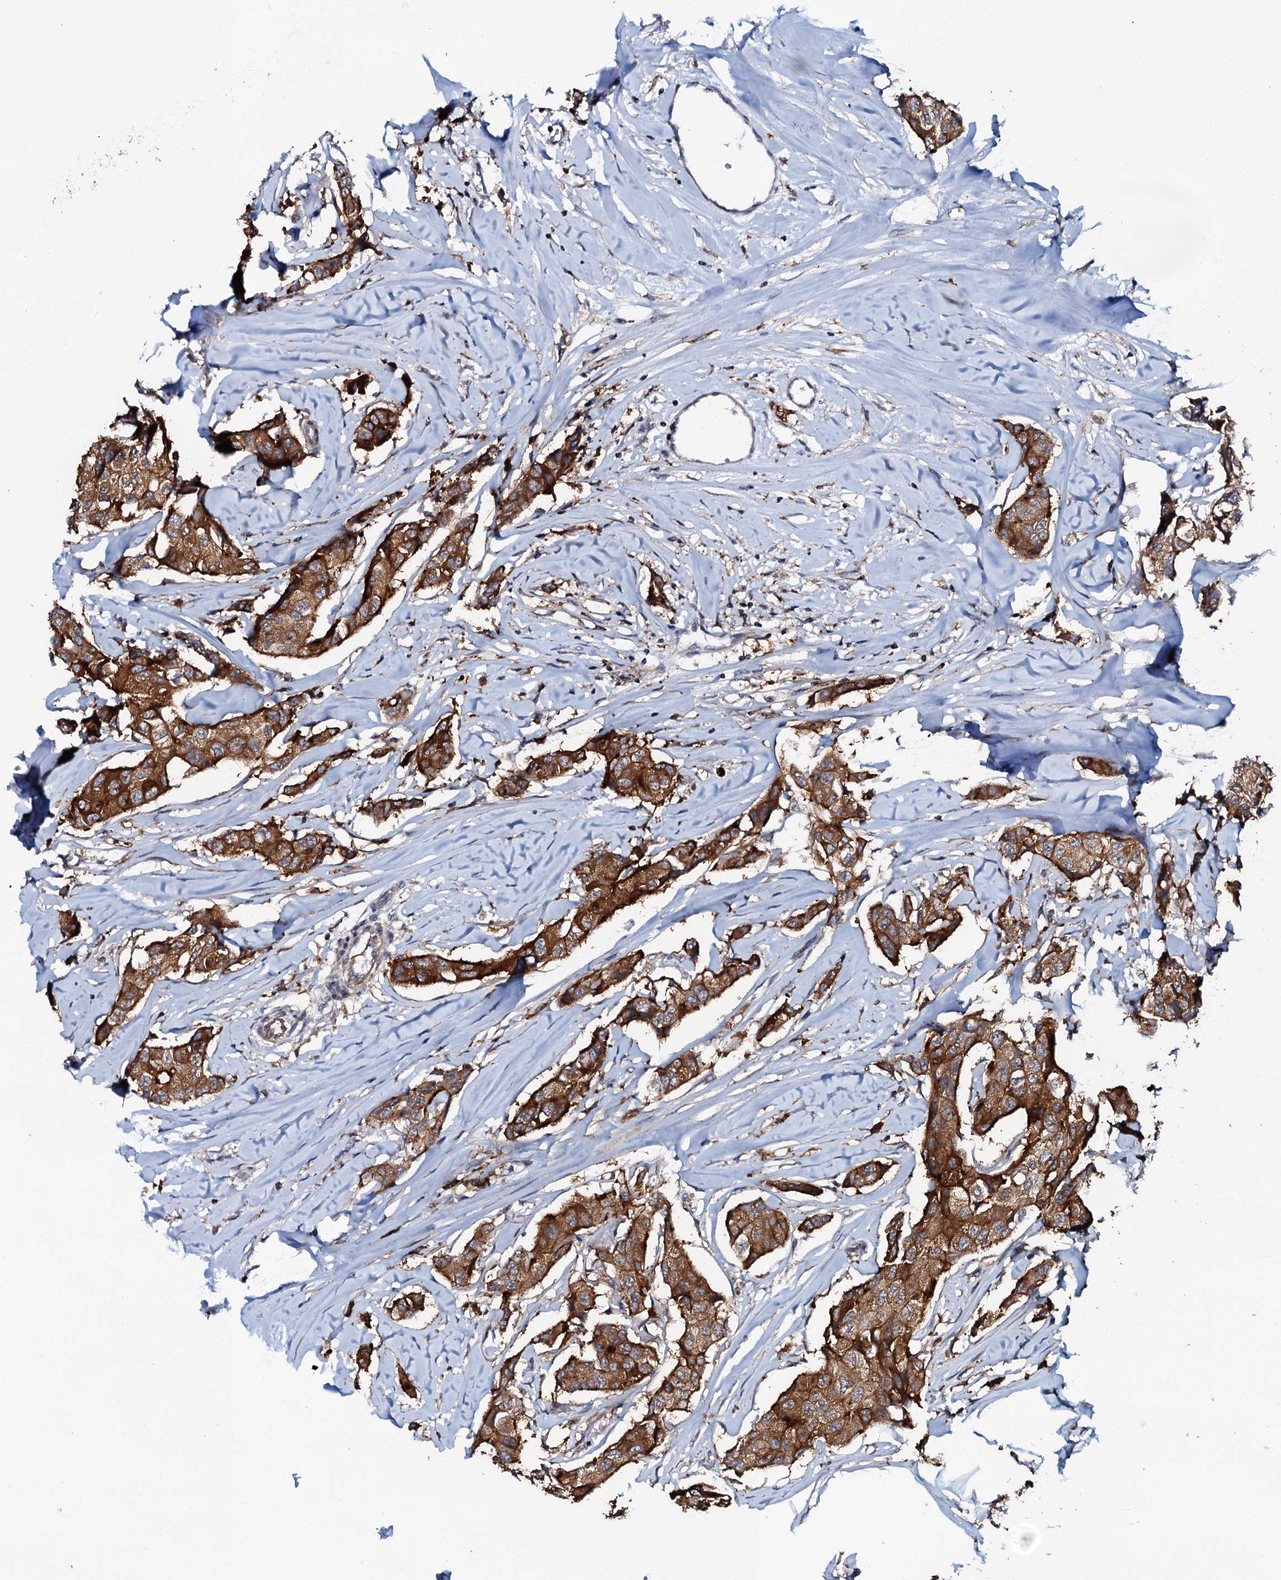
{"staining": {"intensity": "strong", "quantity": ">75%", "location": "cytoplasmic/membranous"}, "tissue": "breast cancer", "cell_type": "Tumor cells", "image_type": "cancer", "snomed": [{"axis": "morphology", "description": "Duct carcinoma"}, {"axis": "topography", "description": "Breast"}], "caption": "DAB (3,3'-diaminobenzidine) immunohistochemical staining of human breast cancer displays strong cytoplasmic/membranous protein positivity in approximately >75% of tumor cells.", "gene": "VAMP8", "patient": {"sex": "female", "age": 80}}